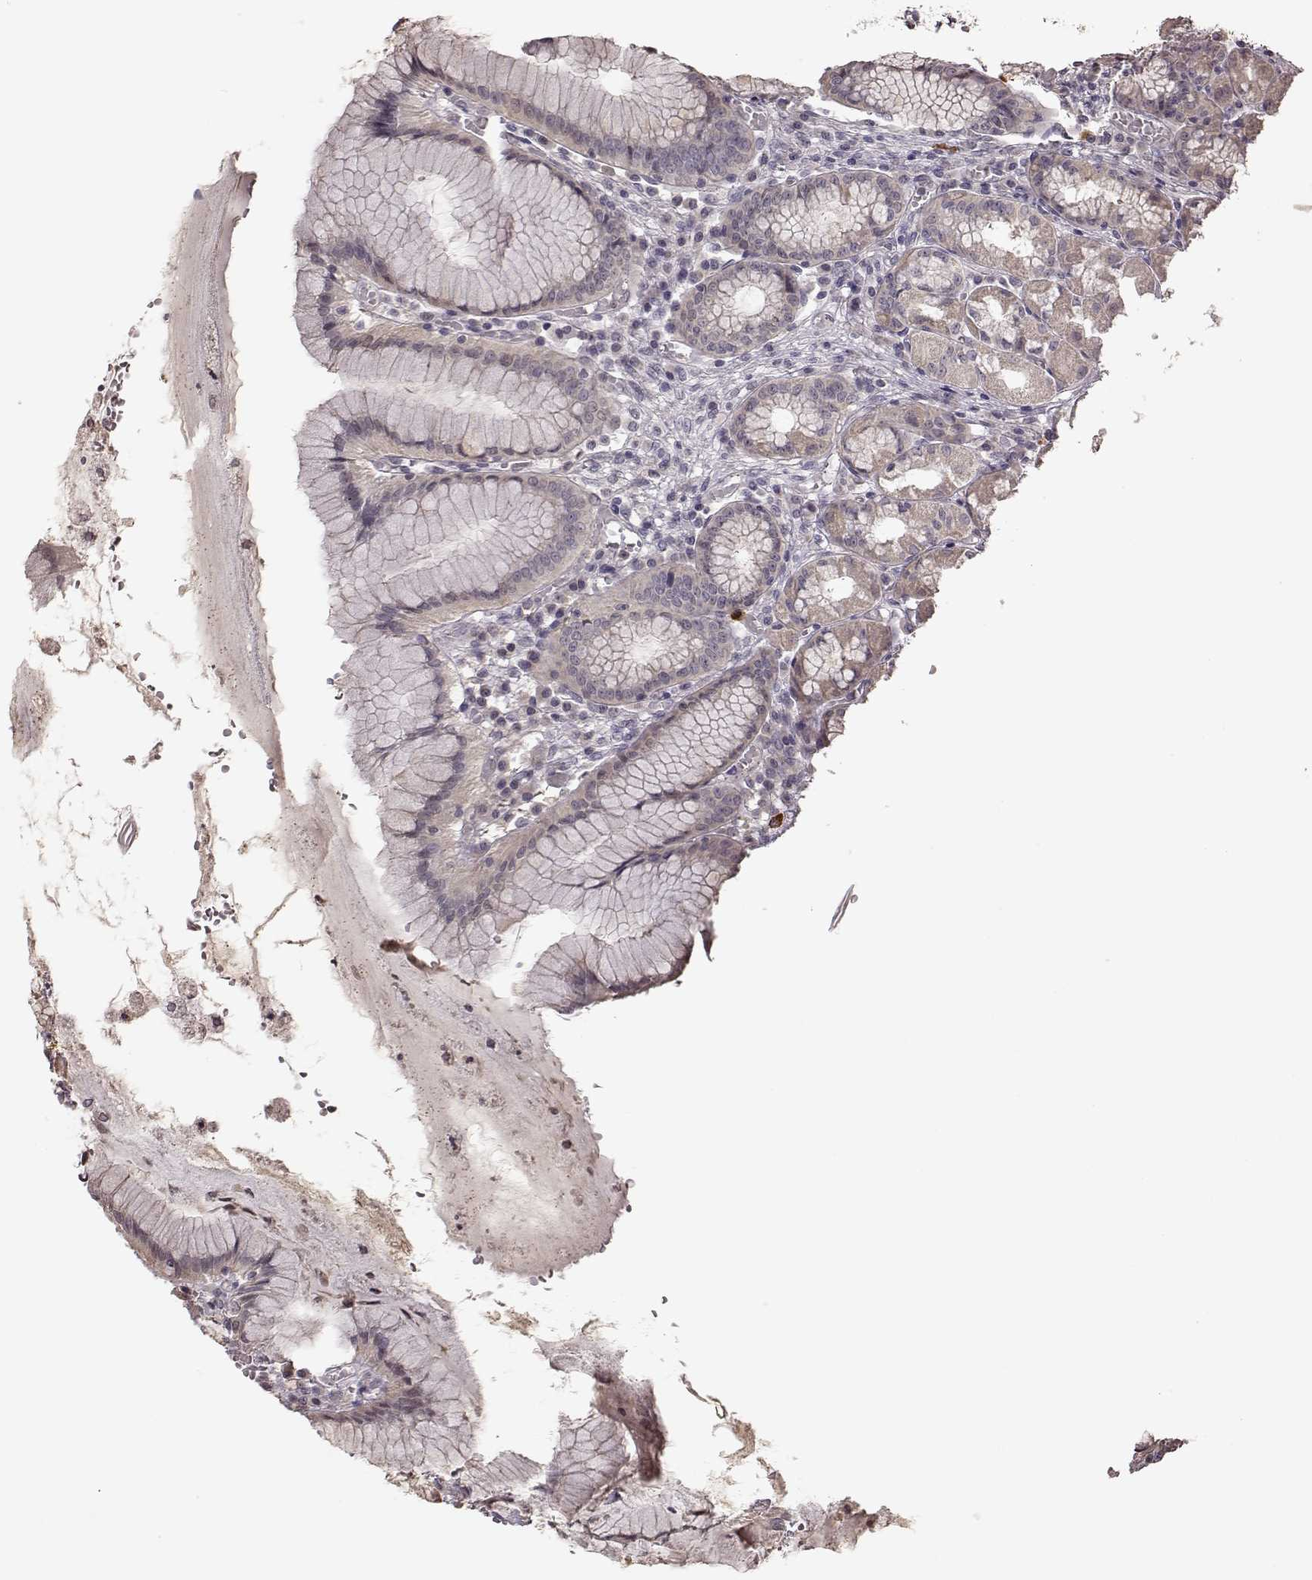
{"staining": {"intensity": "weak", "quantity": "25%-75%", "location": "cytoplasmic/membranous"}, "tissue": "stomach", "cell_type": "Glandular cells", "image_type": "normal", "snomed": [{"axis": "morphology", "description": "Normal tissue, NOS"}, {"axis": "topography", "description": "Stomach"}], "caption": "The micrograph exhibits a brown stain indicating the presence of a protein in the cytoplasmic/membranous of glandular cells in stomach.", "gene": "CRB1", "patient": {"sex": "male", "age": 55}}